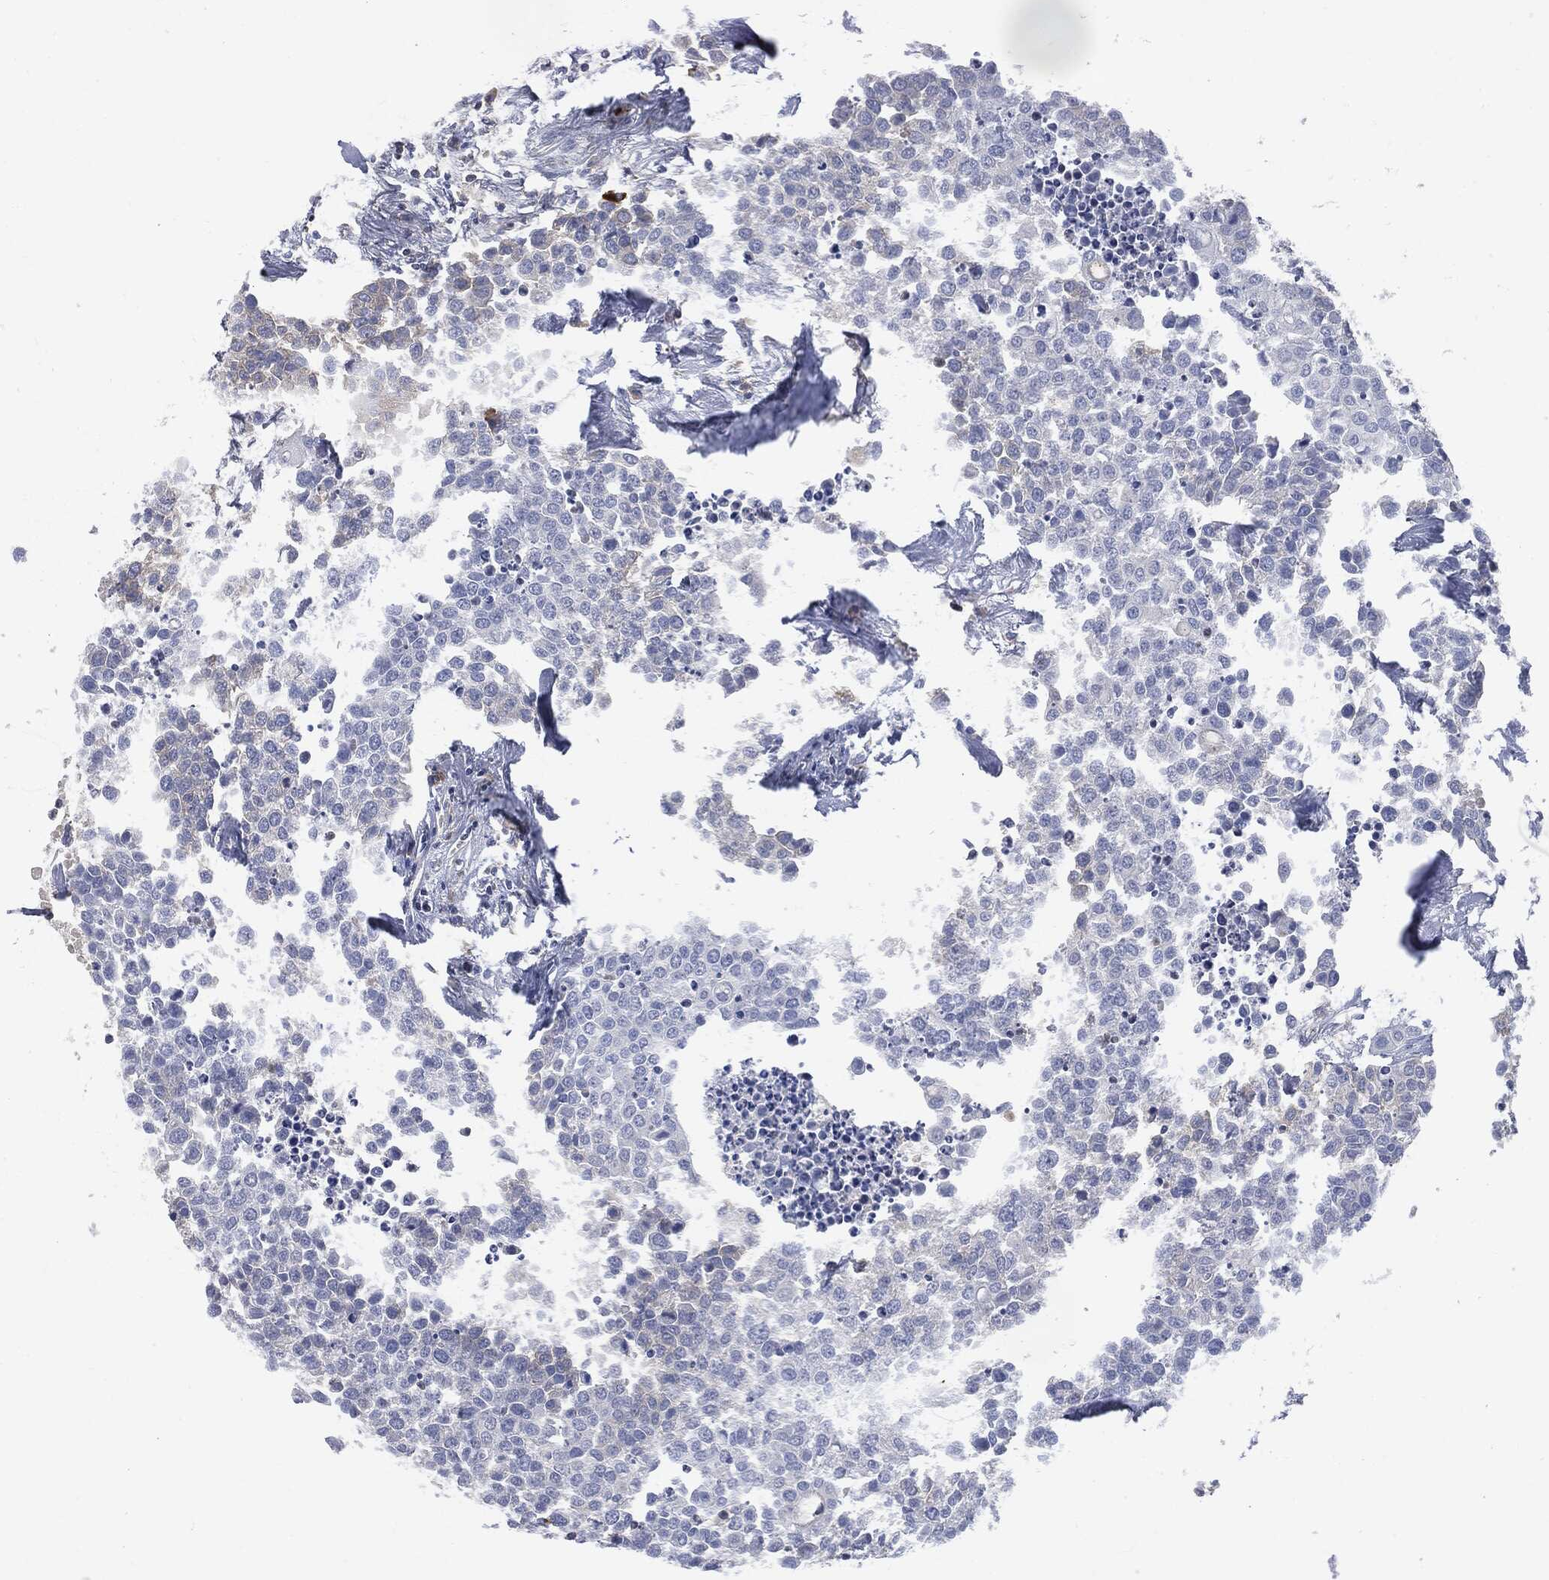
{"staining": {"intensity": "negative", "quantity": "none", "location": "none"}, "tissue": "carcinoid", "cell_type": "Tumor cells", "image_type": "cancer", "snomed": [{"axis": "morphology", "description": "Carcinoid, malignant, NOS"}, {"axis": "topography", "description": "Colon"}], "caption": "Immunohistochemistry (IHC) of carcinoid (malignant) displays no staining in tumor cells. (Brightfield microscopy of DAB IHC at high magnification).", "gene": "BTK", "patient": {"sex": "male", "age": 81}}